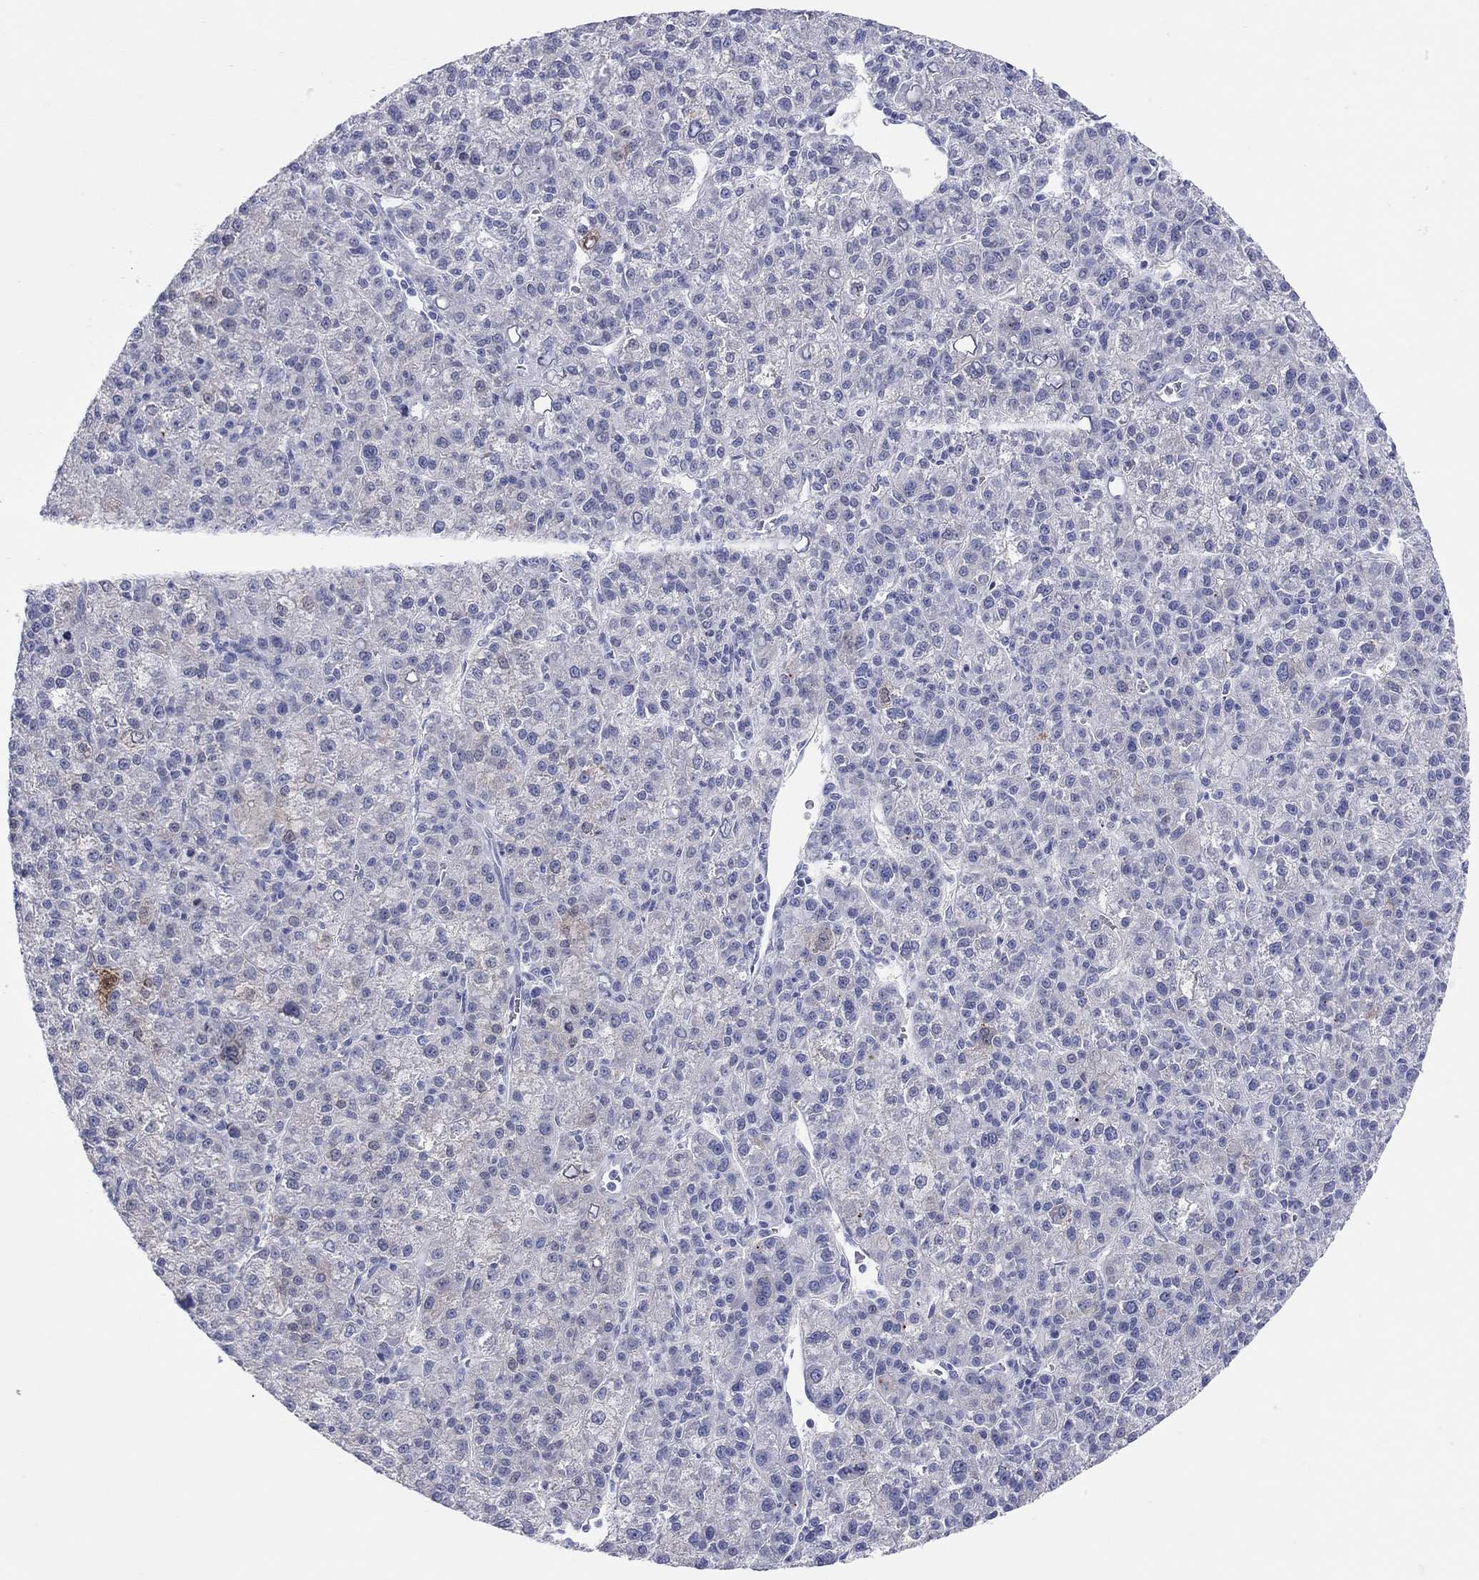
{"staining": {"intensity": "negative", "quantity": "none", "location": "none"}, "tissue": "liver cancer", "cell_type": "Tumor cells", "image_type": "cancer", "snomed": [{"axis": "morphology", "description": "Carcinoma, Hepatocellular, NOS"}, {"axis": "topography", "description": "Liver"}], "caption": "Immunohistochemical staining of liver cancer (hepatocellular carcinoma) exhibits no significant expression in tumor cells. (Stains: DAB (3,3'-diaminobenzidine) immunohistochemistry (IHC) with hematoxylin counter stain, Microscopy: brightfield microscopy at high magnification).", "gene": "CPNE6", "patient": {"sex": "female", "age": 60}}